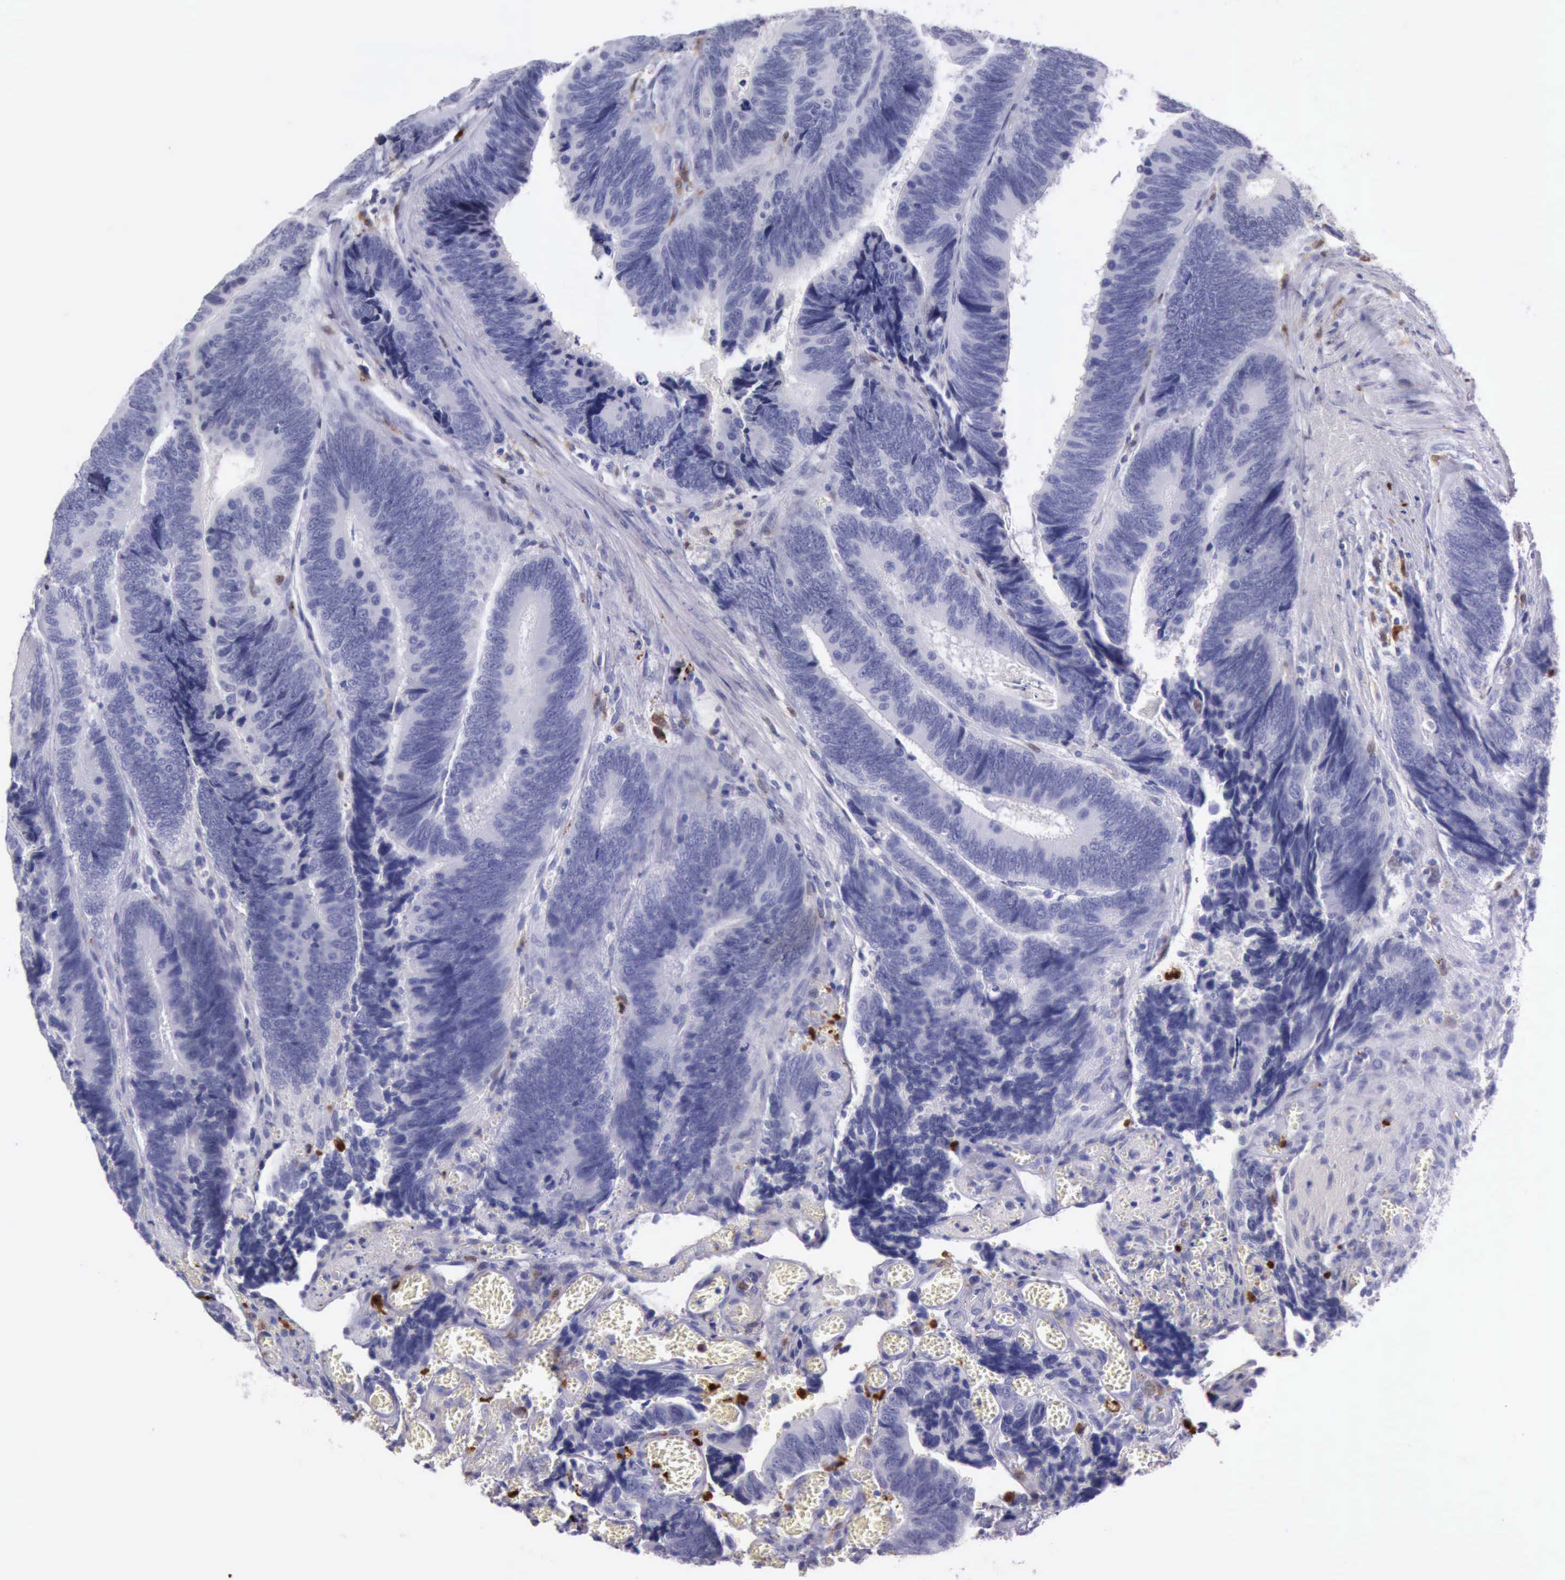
{"staining": {"intensity": "negative", "quantity": "none", "location": "none"}, "tissue": "colorectal cancer", "cell_type": "Tumor cells", "image_type": "cancer", "snomed": [{"axis": "morphology", "description": "Adenocarcinoma, NOS"}, {"axis": "topography", "description": "Colon"}], "caption": "Tumor cells are negative for protein expression in human colorectal adenocarcinoma.", "gene": "CSTA", "patient": {"sex": "male", "age": 72}}